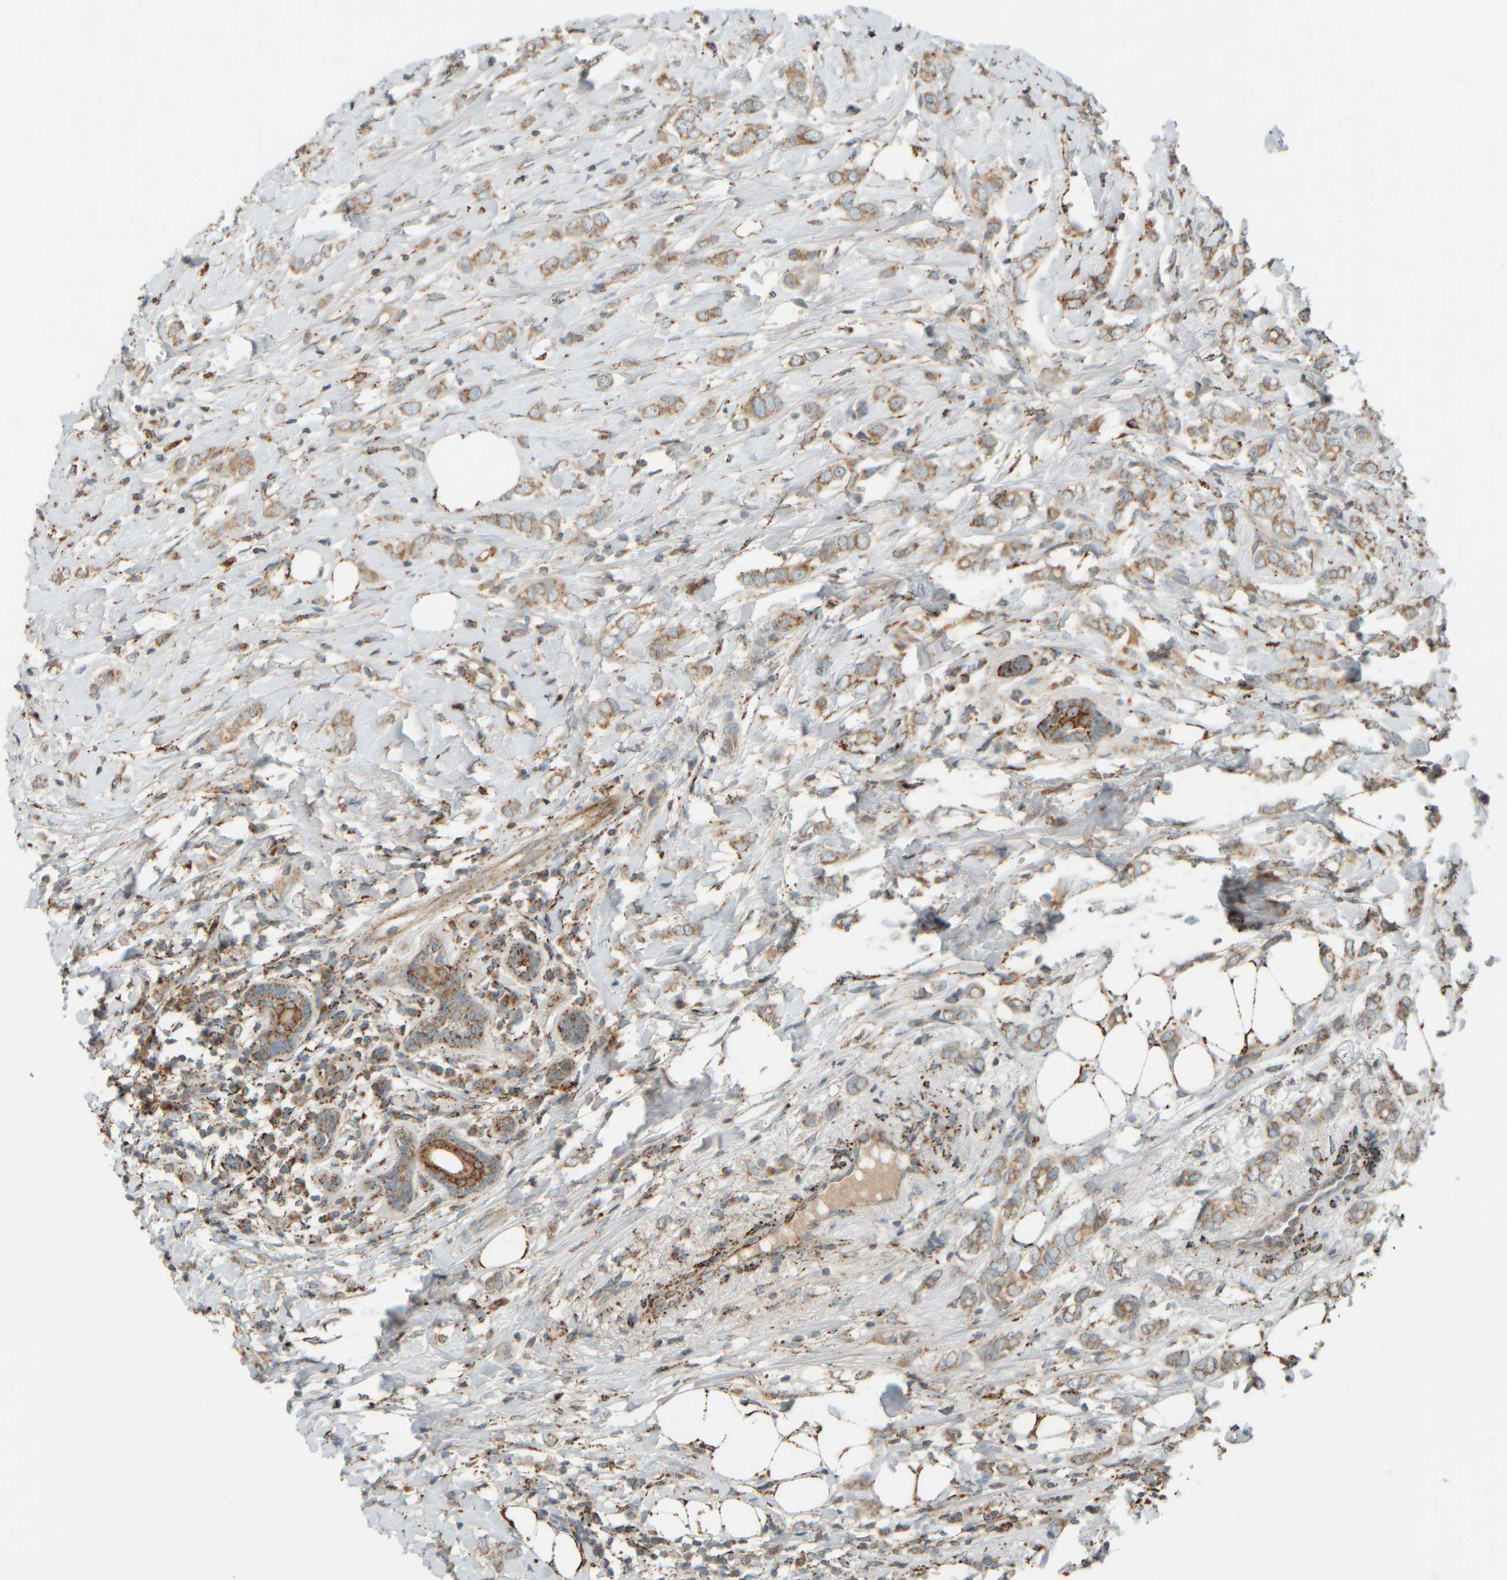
{"staining": {"intensity": "moderate", "quantity": ">75%", "location": "cytoplasmic/membranous"}, "tissue": "breast cancer", "cell_type": "Tumor cells", "image_type": "cancer", "snomed": [{"axis": "morphology", "description": "Normal tissue, NOS"}, {"axis": "morphology", "description": "Lobular carcinoma"}, {"axis": "topography", "description": "Breast"}], "caption": "Breast cancer tissue demonstrates moderate cytoplasmic/membranous staining in approximately >75% of tumor cells, visualized by immunohistochemistry.", "gene": "SPAG5", "patient": {"sex": "female", "age": 47}}